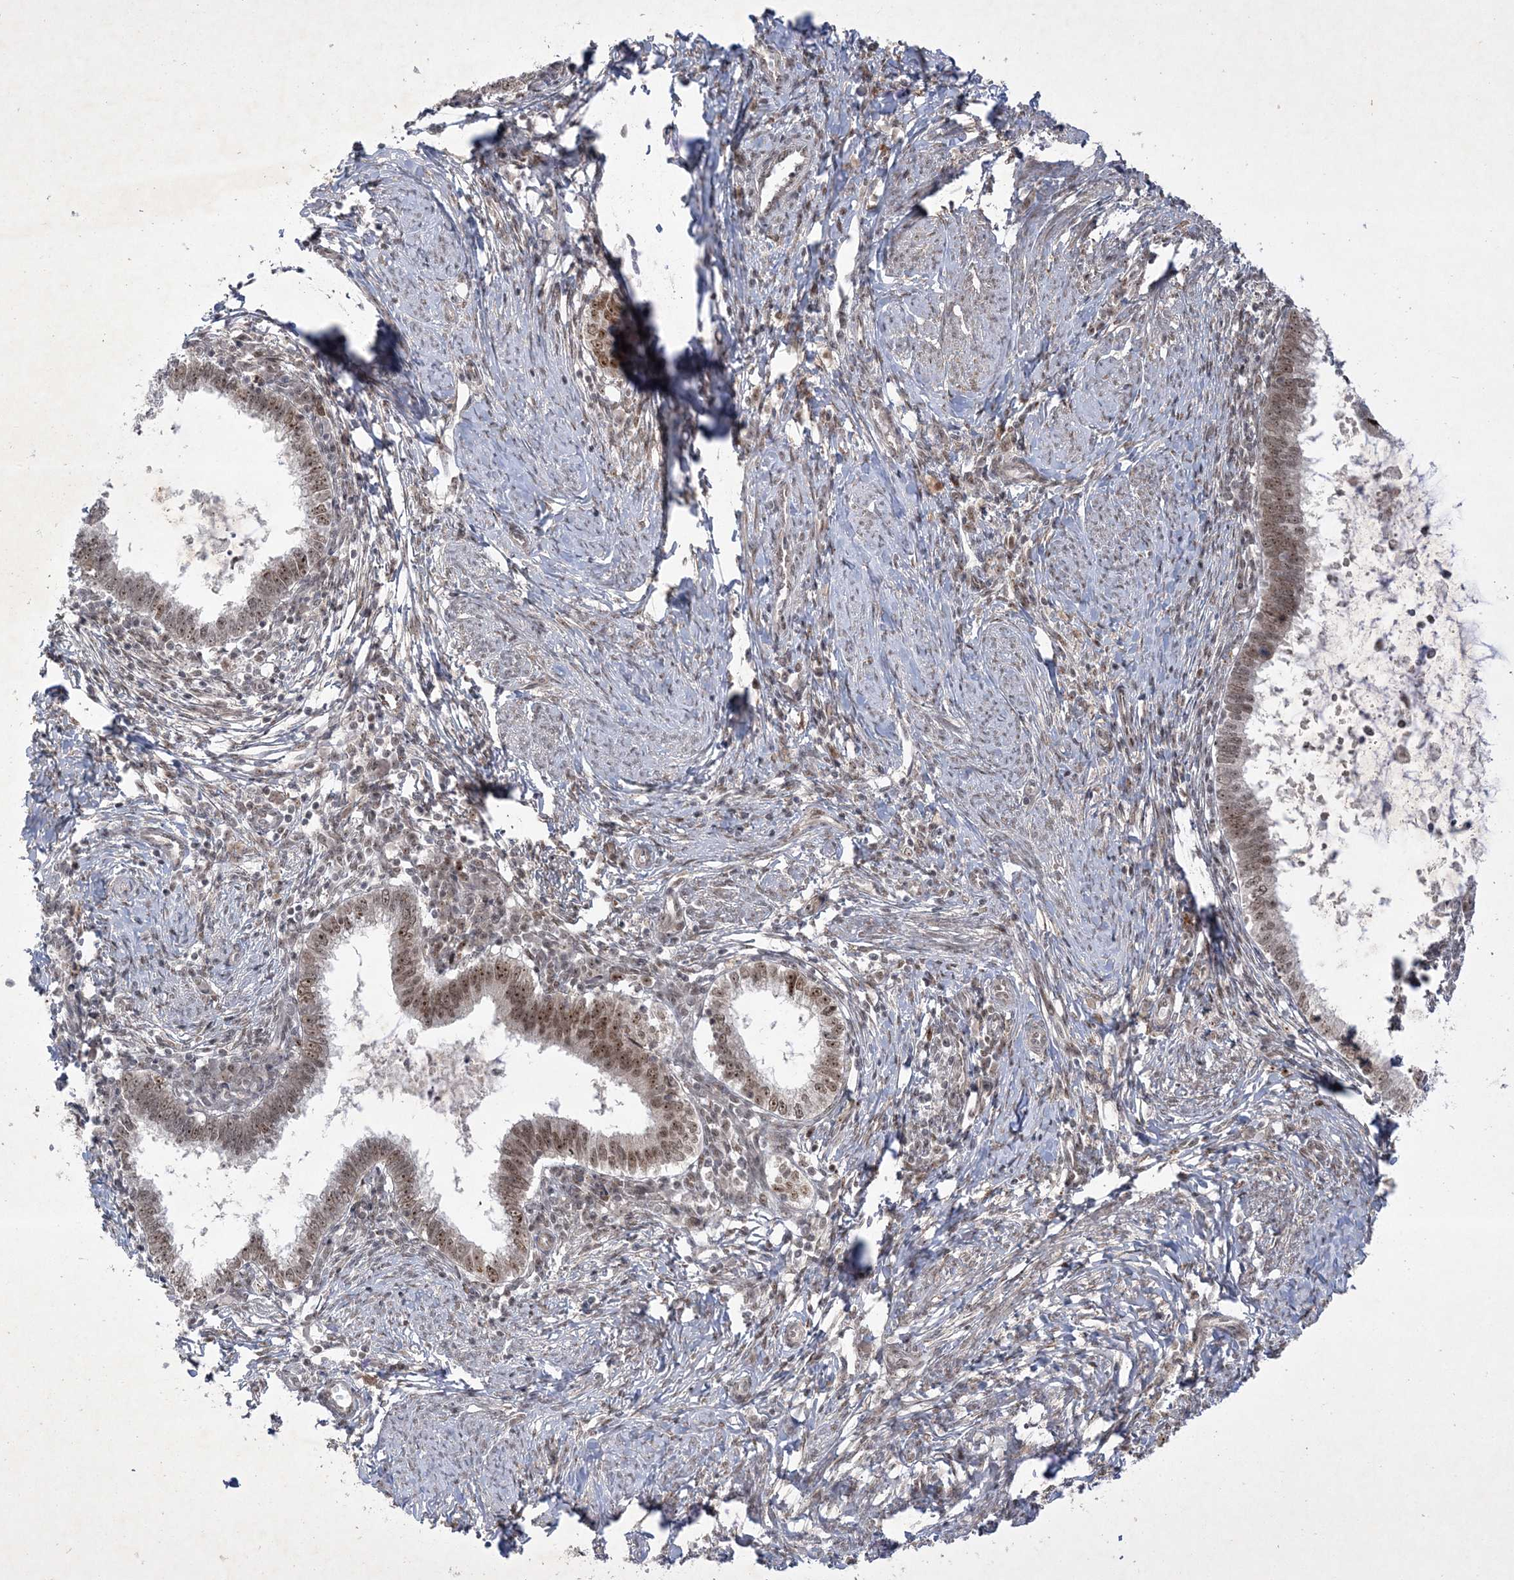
{"staining": {"intensity": "moderate", "quantity": ">75%", "location": "nuclear"}, "tissue": "cervical cancer", "cell_type": "Tumor cells", "image_type": "cancer", "snomed": [{"axis": "morphology", "description": "Adenocarcinoma, NOS"}, {"axis": "topography", "description": "Cervix"}], "caption": "This is a micrograph of IHC staining of cervical cancer (adenocarcinoma), which shows moderate positivity in the nuclear of tumor cells.", "gene": "NPM3", "patient": {"sex": "female", "age": 36}}